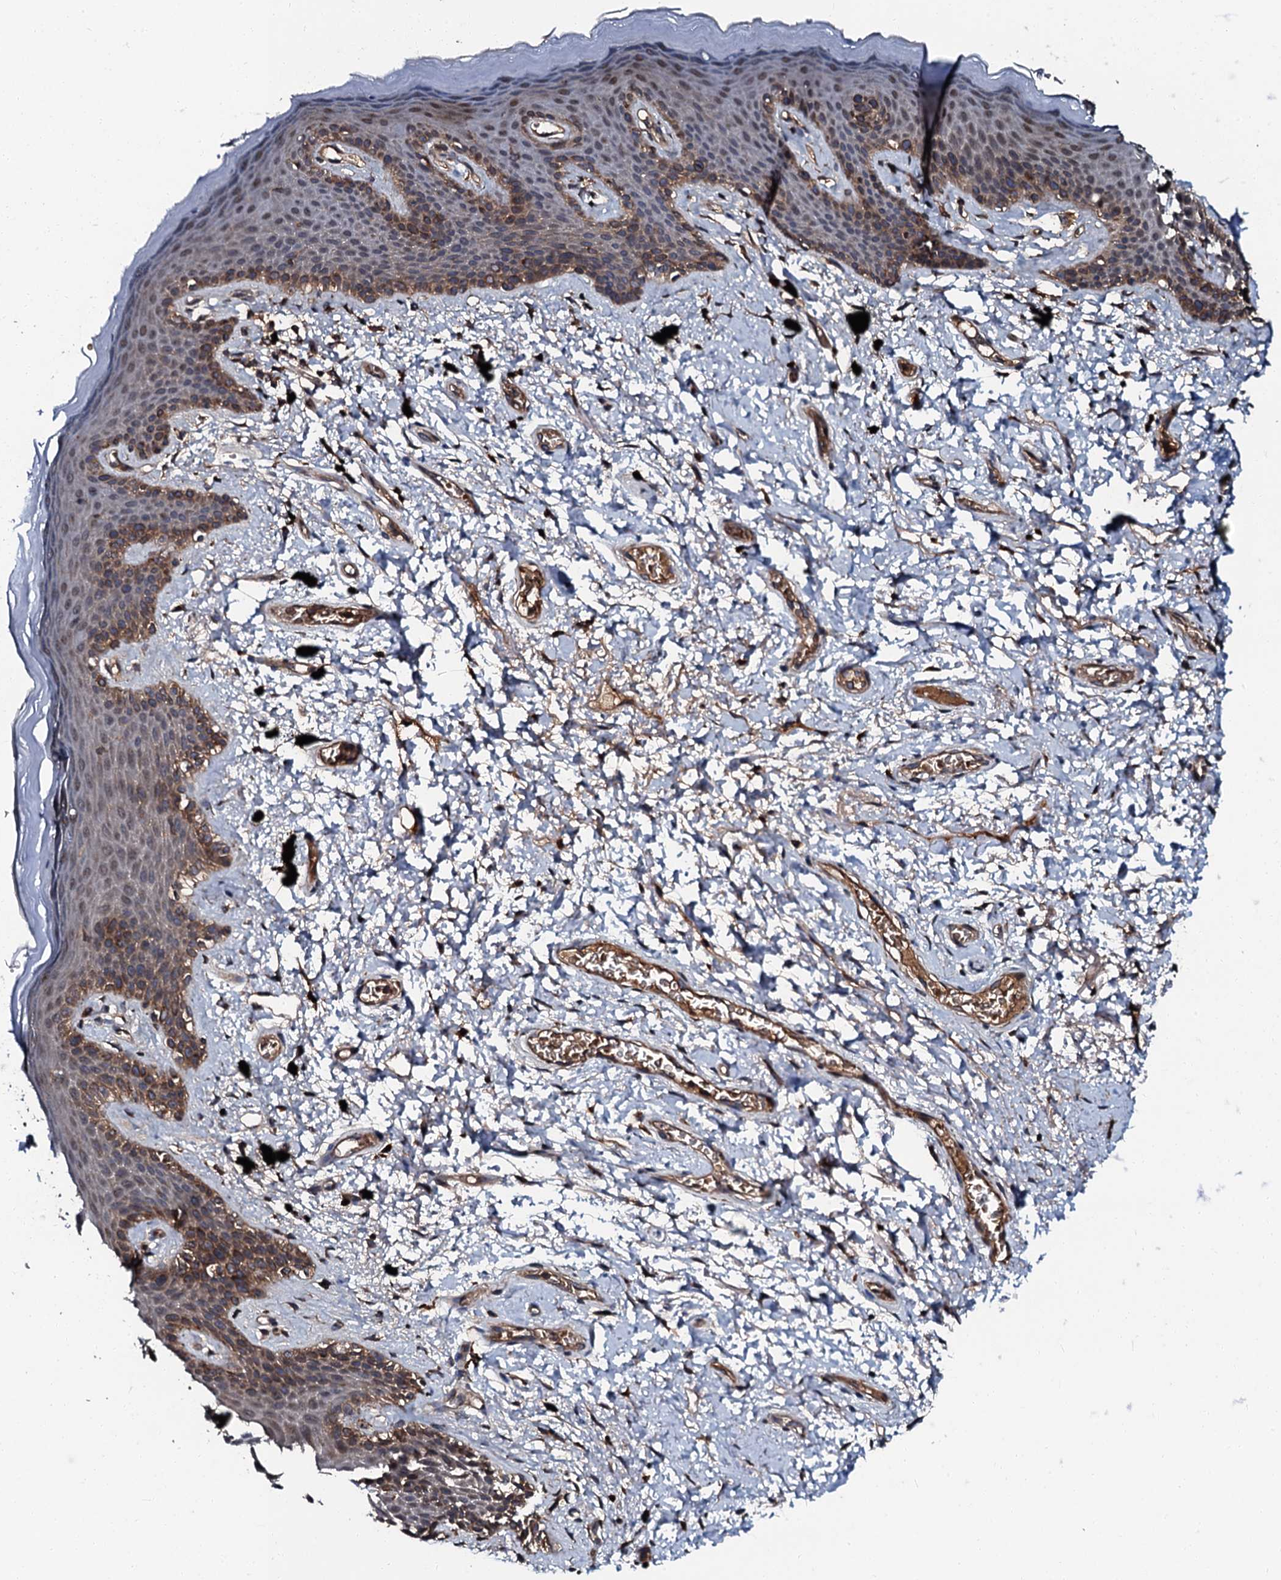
{"staining": {"intensity": "moderate", "quantity": "25%-75%", "location": "cytoplasmic/membranous,nuclear"}, "tissue": "skin", "cell_type": "Epidermal cells", "image_type": "normal", "snomed": [{"axis": "morphology", "description": "Normal tissue, NOS"}, {"axis": "topography", "description": "Anal"}], "caption": "A medium amount of moderate cytoplasmic/membranous,nuclear expression is identified in approximately 25%-75% of epidermal cells in normal skin. The staining is performed using DAB (3,3'-diaminobenzidine) brown chromogen to label protein expression. The nuclei are counter-stained blue using hematoxylin.", "gene": "N4BP1", "patient": {"sex": "female", "age": 46}}